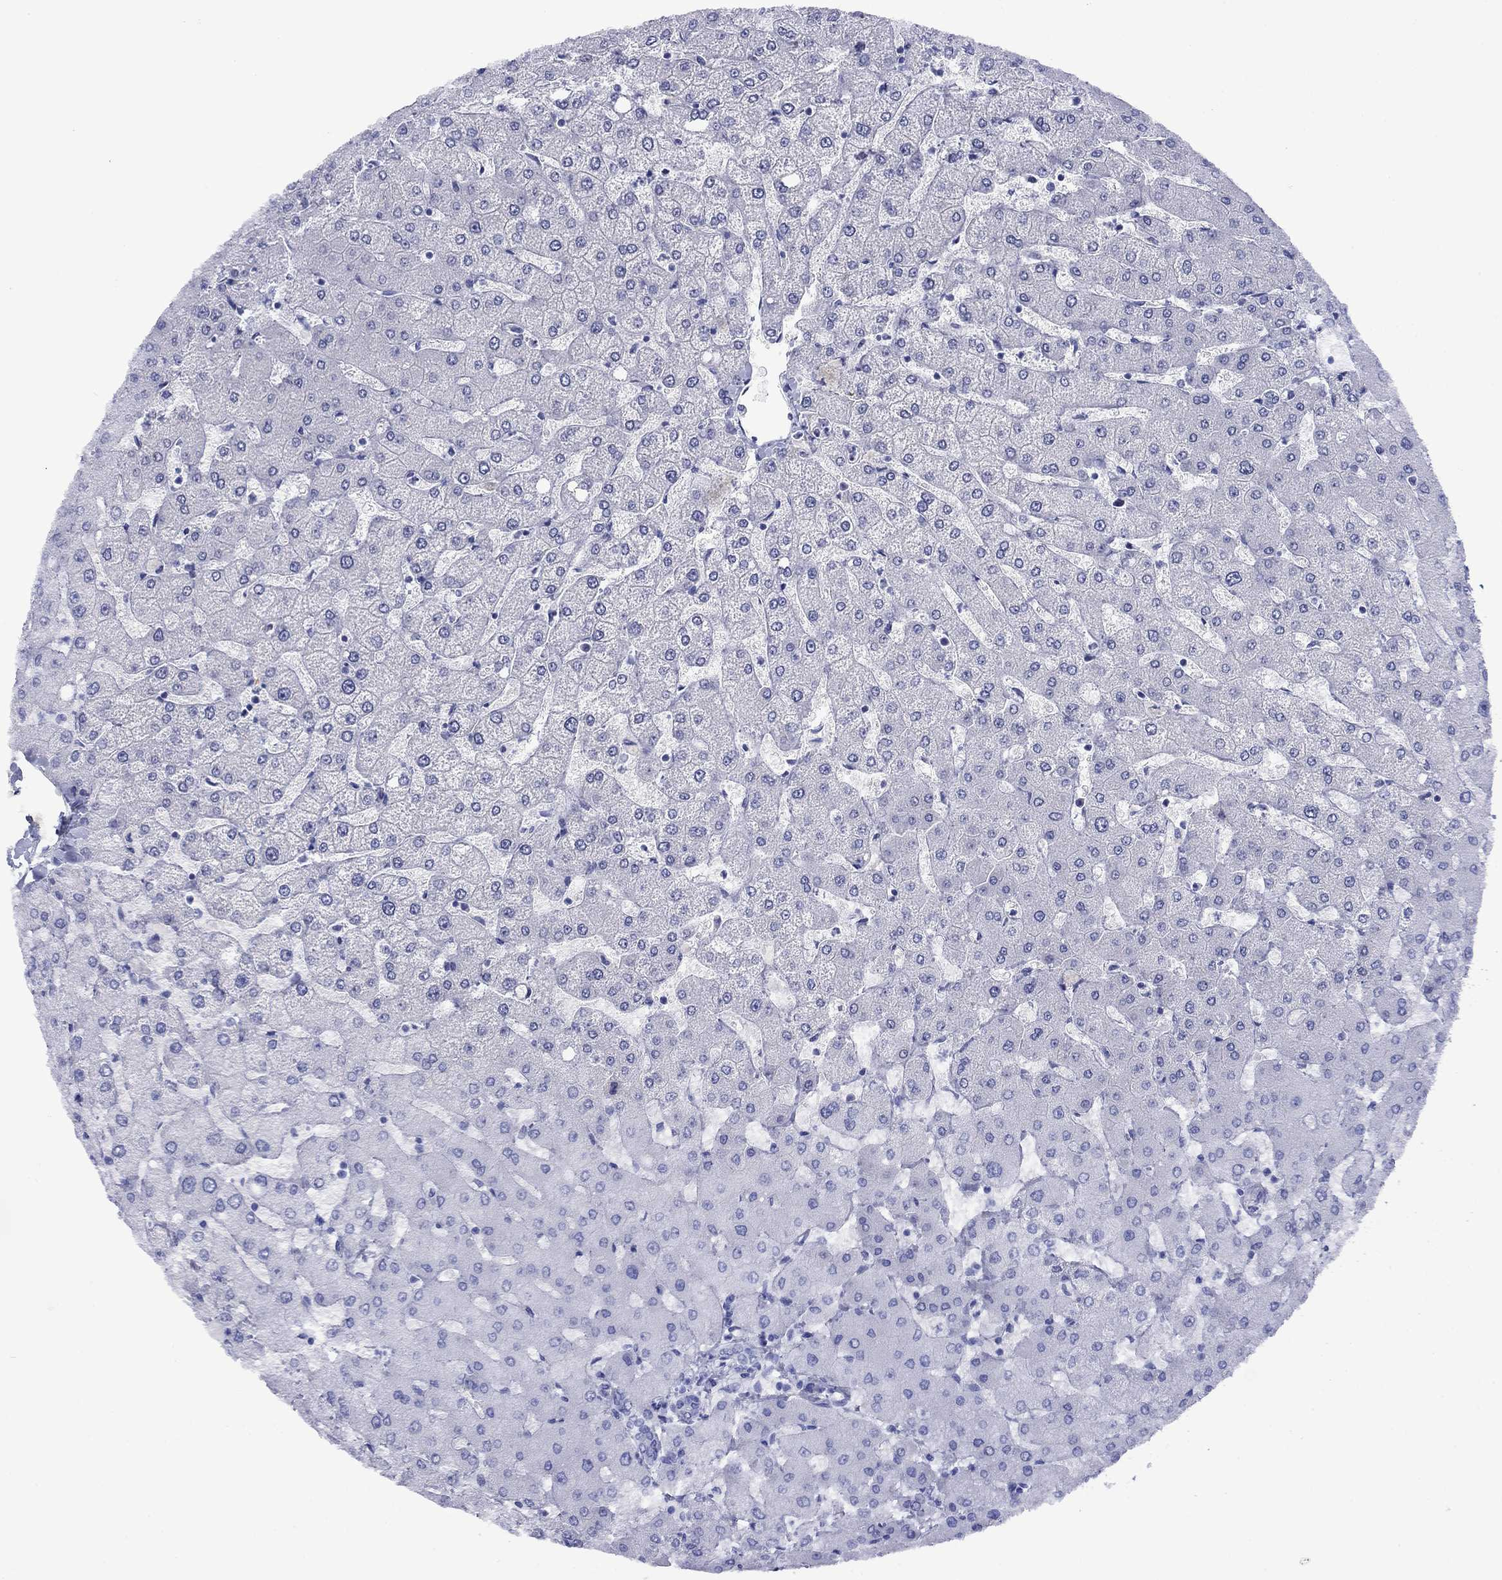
{"staining": {"intensity": "negative", "quantity": "none", "location": "none"}, "tissue": "liver", "cell_type": "Cholangiocytes", "image_type": "normal", "snomed": [{"axis": "morphology", "description": "Normal tissue, NOS"}, {"axis": "topography", "description": "Liver"}], "caption": "High magnification brightfield microscopy of unremarkable liver stained with DAB (brown) and counterstained with hematoxylin (blue): cholangiocytes show no significant positivity. The staining was performed using DAB to visualize the protein expression in brown, while the nuclei were stained in blue with hematoxylin (Magnification: 20x).", "gene": "APOA2", "patient": {"sex": "female", "age": 54}}